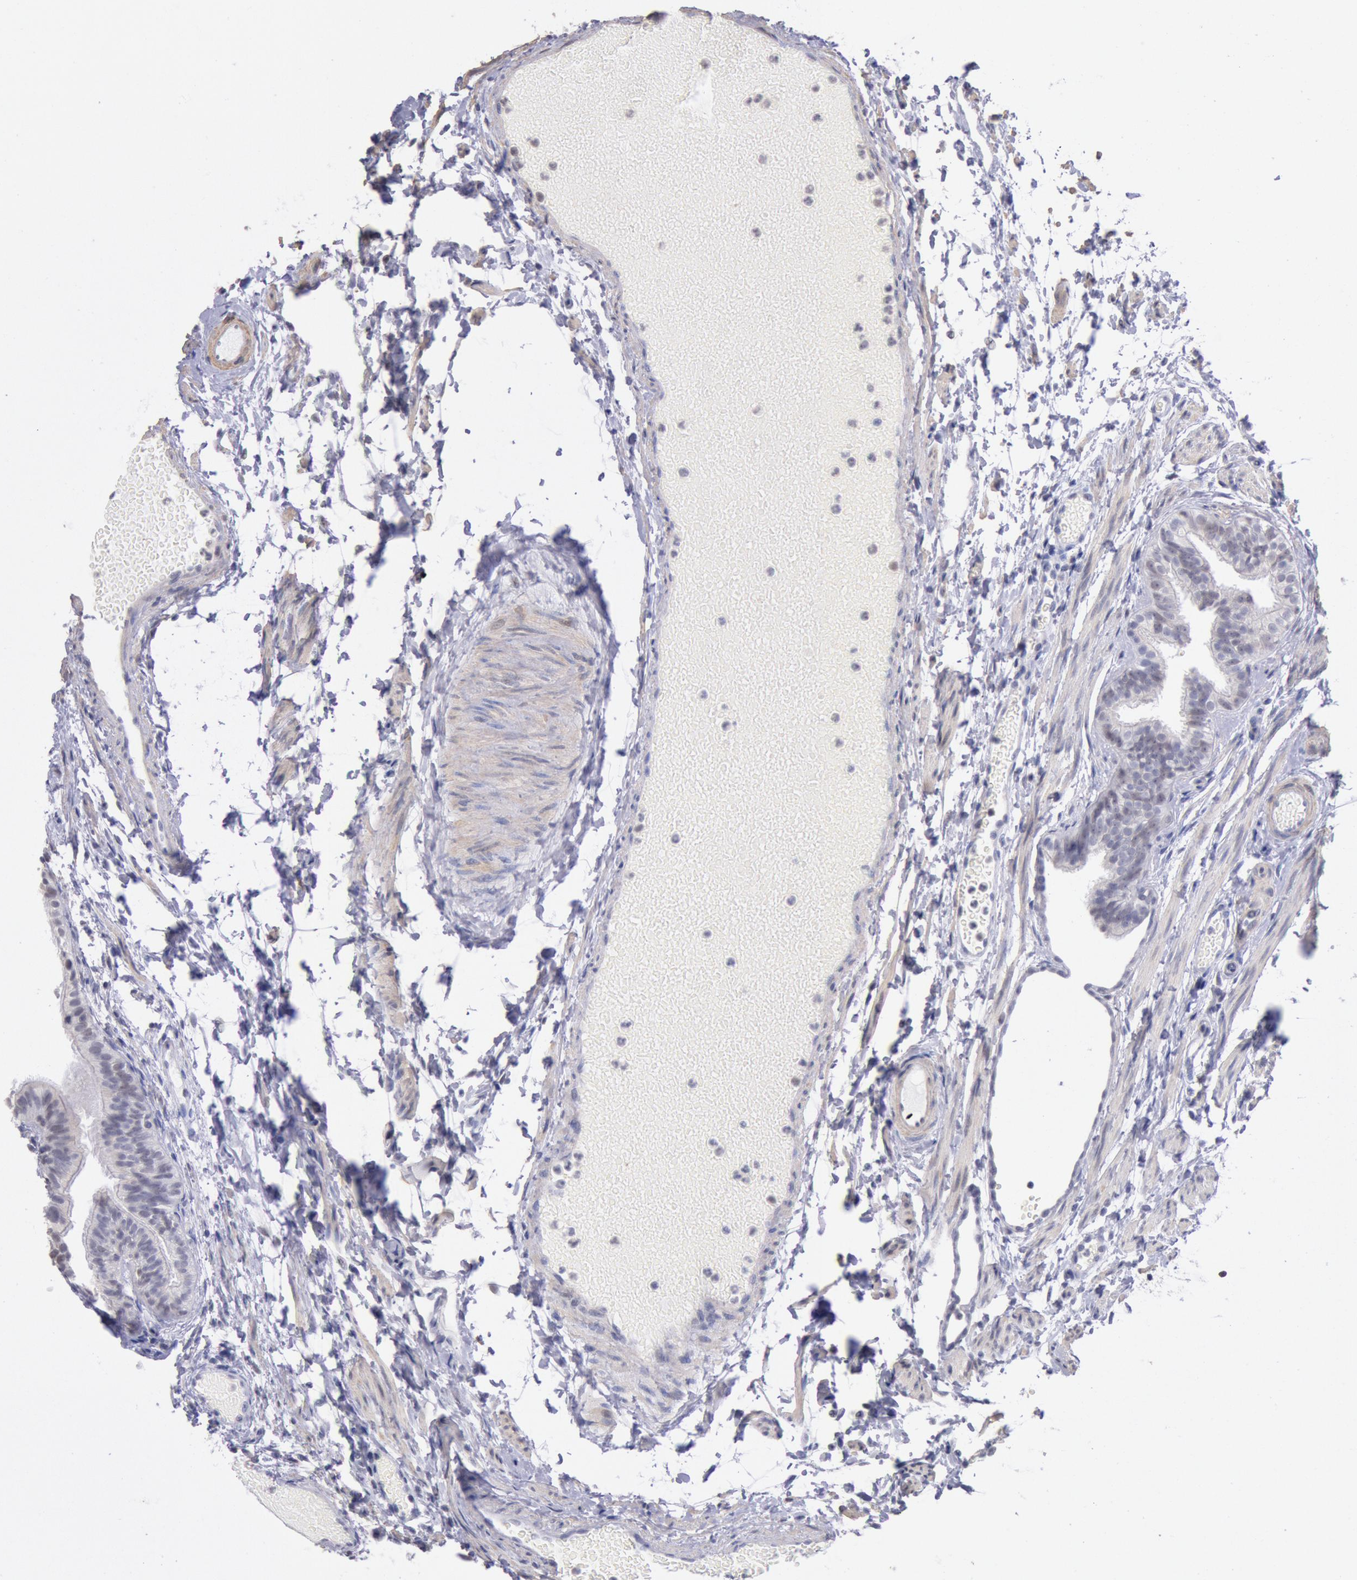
{"staining": {"intensity": "weak", "quantity": "25%-75%", "location": "nuclear"}, "tissue": "fallopian tube", "cell_type": "Glandular cells", "image_type": "normal", "snomed": [{"axis": "morphology", "description": "Normal tissue, NOS"}, {"axis": "morphology", "description": "Dermoid, NOS"}, {"axis": "topography", "description": "Fallopian tube"}], "caption": "Immunohistochemistry (IHC) of normal fallopian tube displays low levels of weak nuclear staining in about 25%-75% of glandular cells. (Brightfield microscopy of DAB IHC at high magnification).", "gene": "MYH6", "patient": {"sex": "female", "age": 33}}